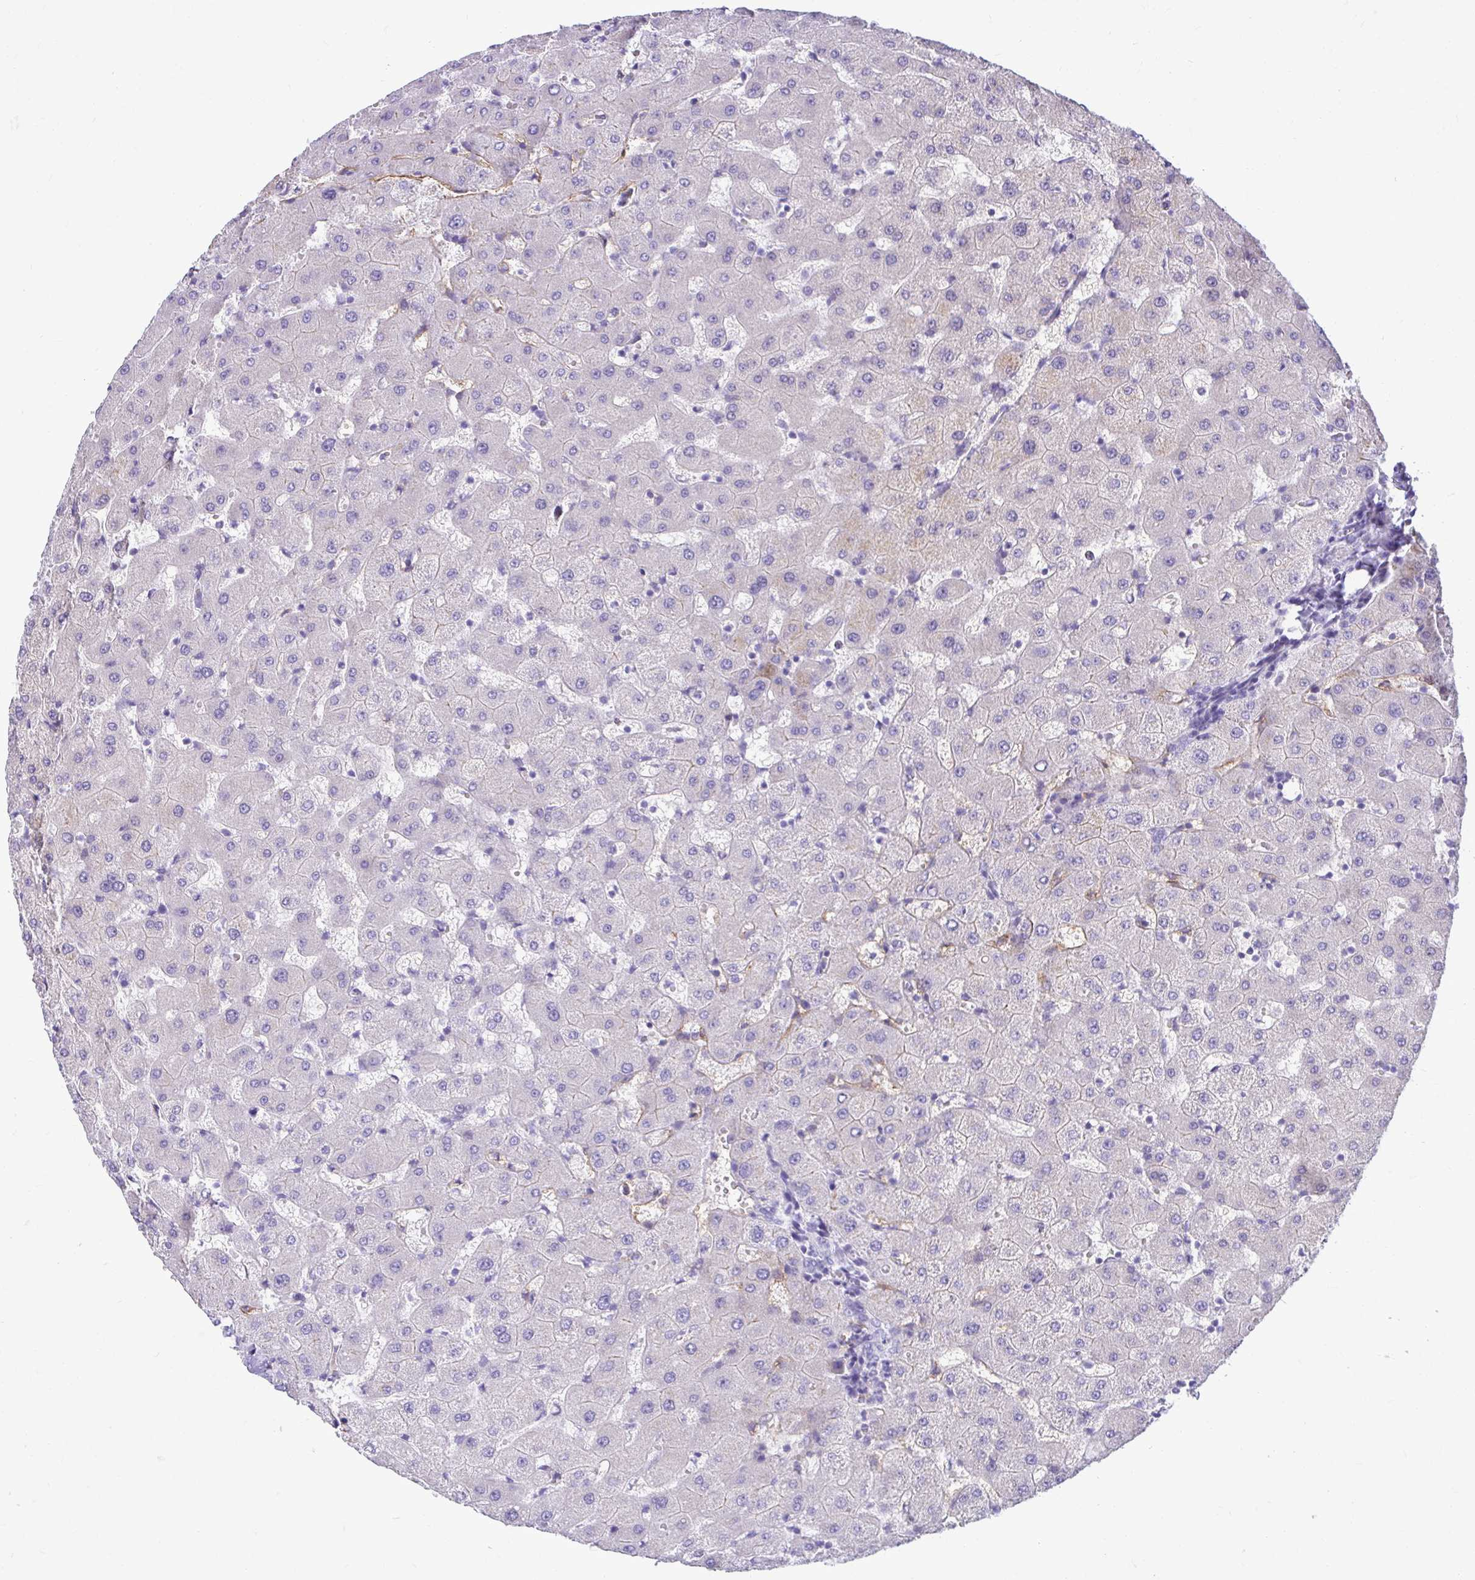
{"staining": {"intensity": "negative", "quantity": "none", "location": "none"}, "tissue": "liver", "cell_type": "Cholangiocytes", "image_type": "normal", "snomed": [{"axis": "morphology", "description": "Normal tissue, NOS"}, {"axis": "topography", "description": "Liver"}], "caption": "Photomicrograph shows no significant protein staining in cholangiocytes of normal liver.", "gene": "ABCG2", "patient": {"sex": "female", "age": 63}}